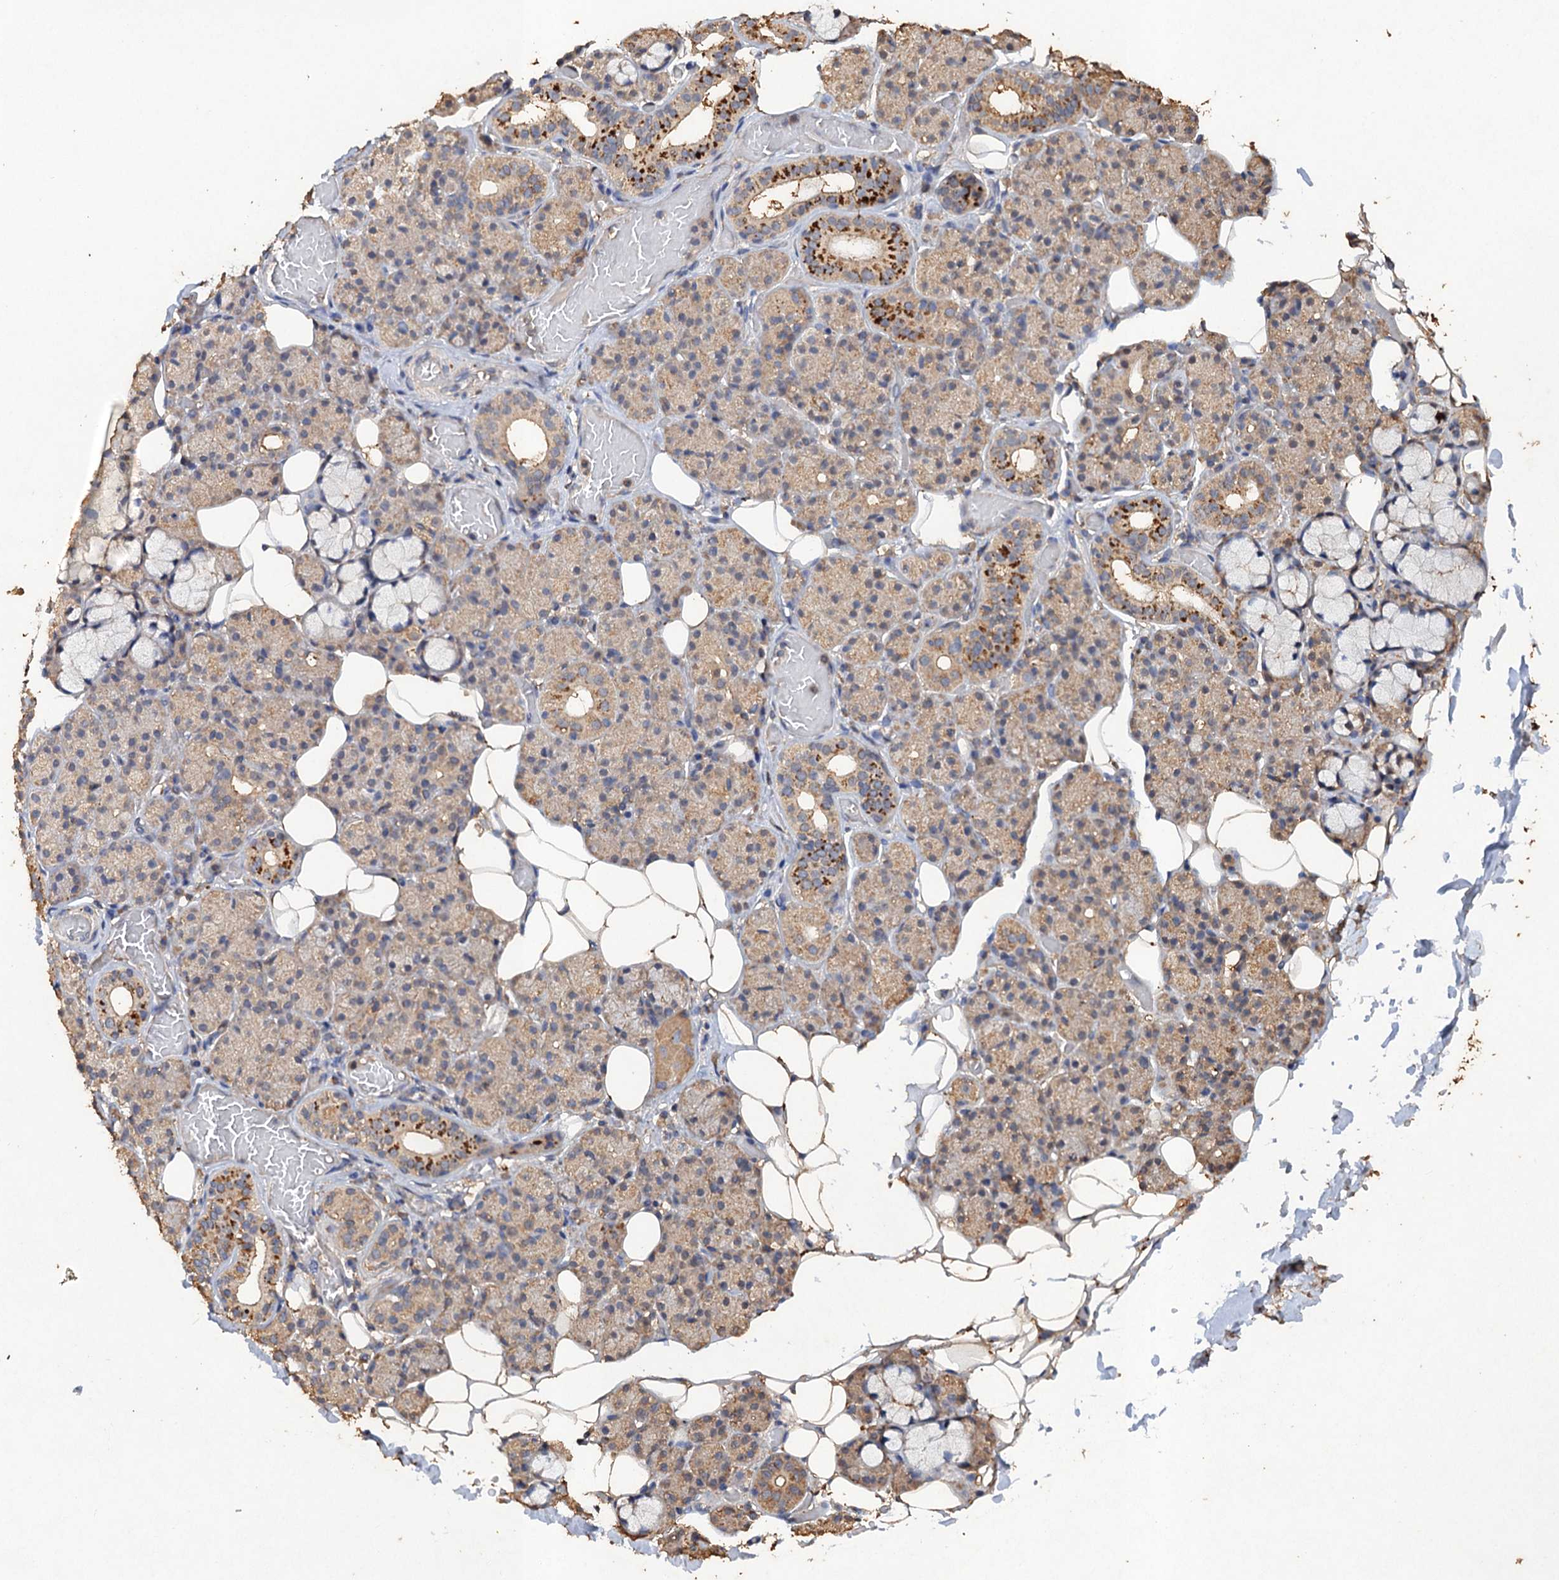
{"staining": {"intensity": "strong", "quantity": "<25%", "location": "cytoplasmic/membranous"}, "tissue": "salivary gland", "cell_type": "Glandular cells", "image_type": "normal", "snomed": [{"axis": "morphology", "description": "Normal tissue, NOS"}, {"axis": "topography", "description": "Salivary gland"}], "caption": "DAB (3,3'-diaminobenzidine) immunohistochemical staining of benign human salivary gland shows strong cytoplasmic/membranous protein positivity in approximately <25% of glandular cells. Immunohistochemistry (ihc) stains the protein in brown and the nuclei are stained blue.", "gene": "SCUBE3", "patient": {"sex": "male", "age": 63}}